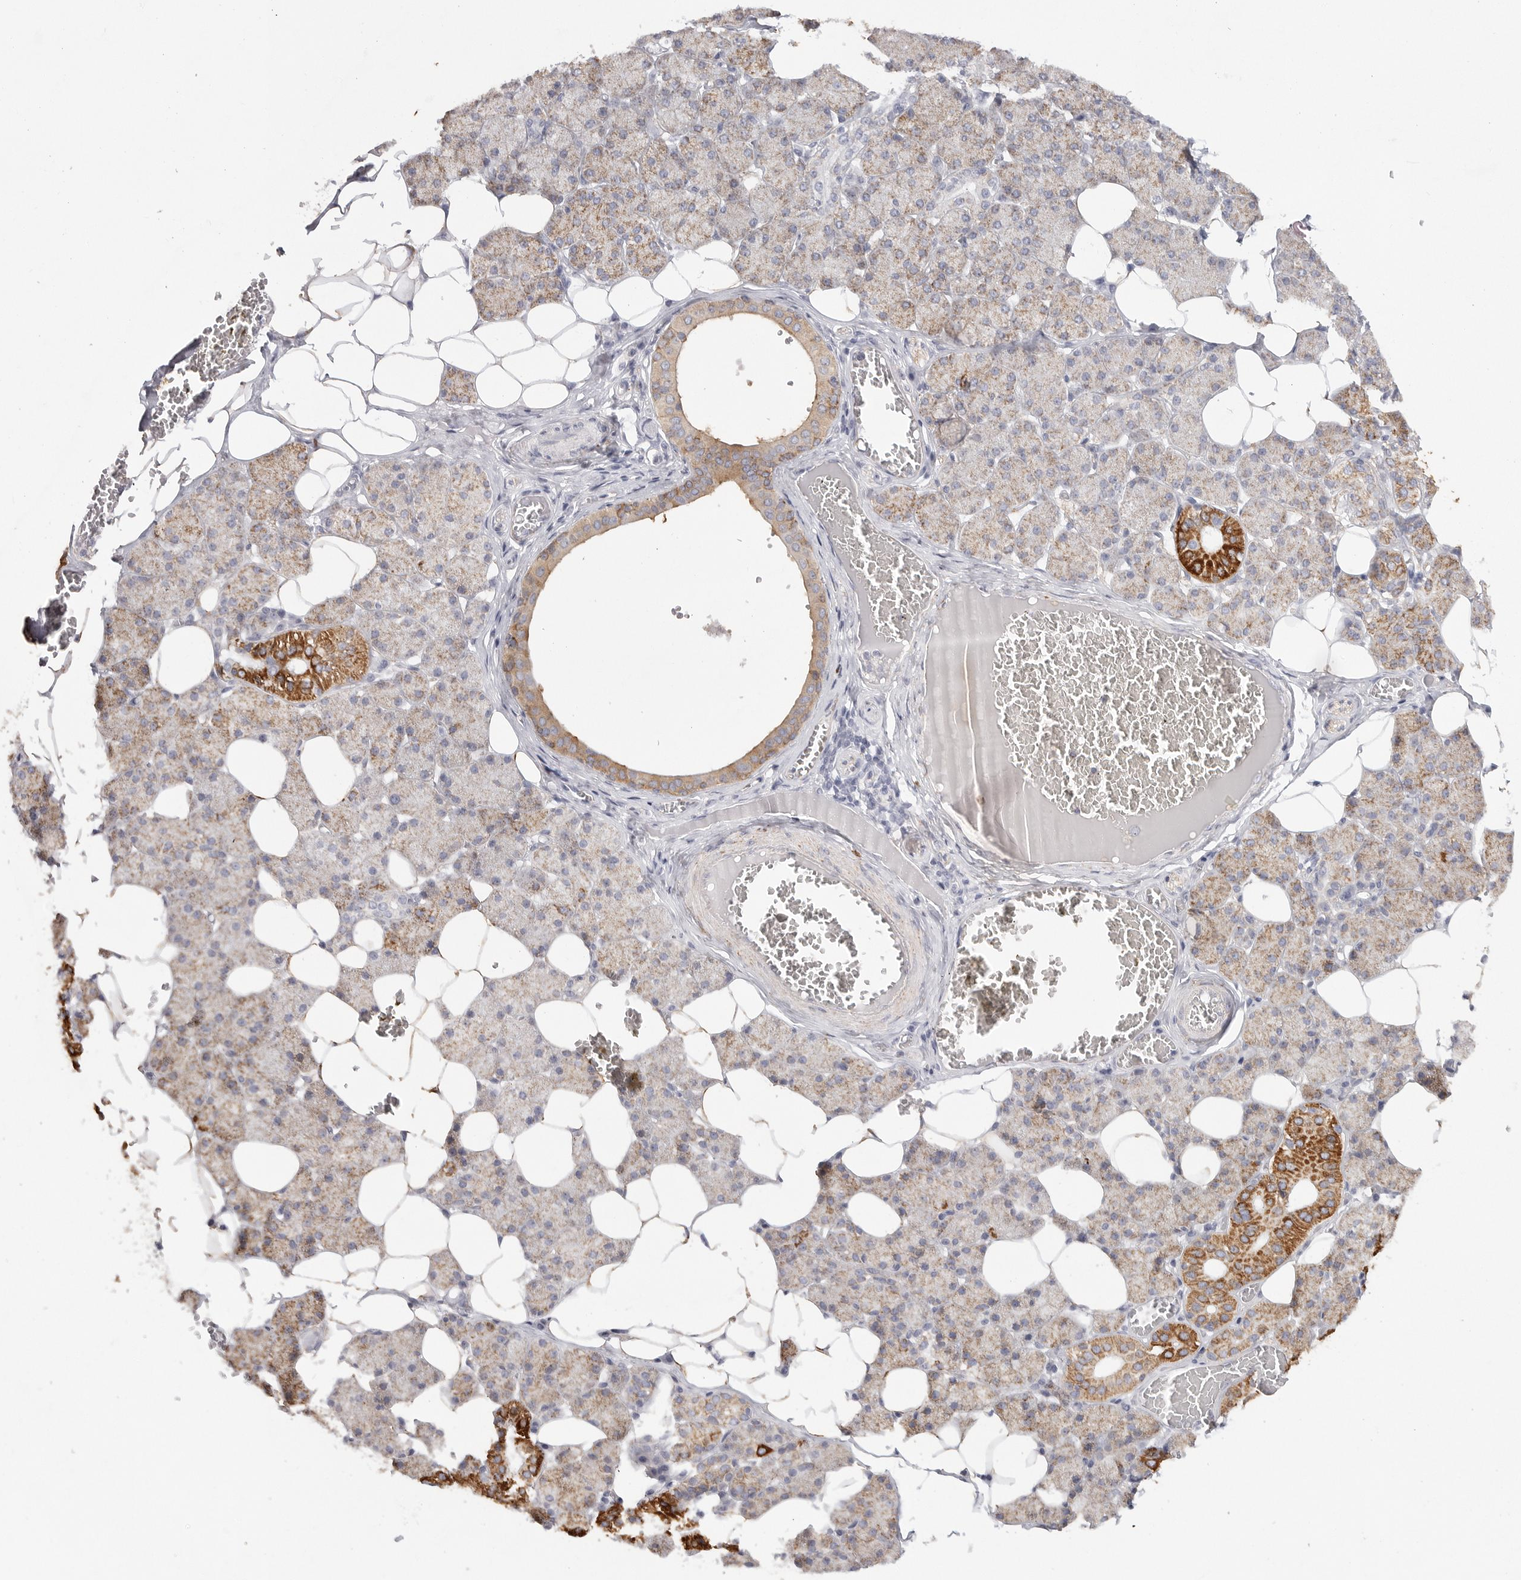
{"staining": {"intensity": "strong", "quantity": "<25%", "location": "cytoplasmic/membranous"}, "tissue": "salivary gland", "cell_type": "Glandular cells", "image_type": "normal", "snomed": [{"axis": "morphology", "description": "Normal tissue, NOS"}, {"axis": "topography", "description": "Salivary gland"}], "caption": "Immunohistochemical staining of benign human salivary gland displays <25% levels of strong cytoplasmic/membranous protein expression in approximately <25% of glandular cells. (DAB (3,3'-diaminobenzidine) IHC with brightfield microscopy, high magnification).", "gene": "ELP3", "patient": {"sex": "female", "age": 33}}